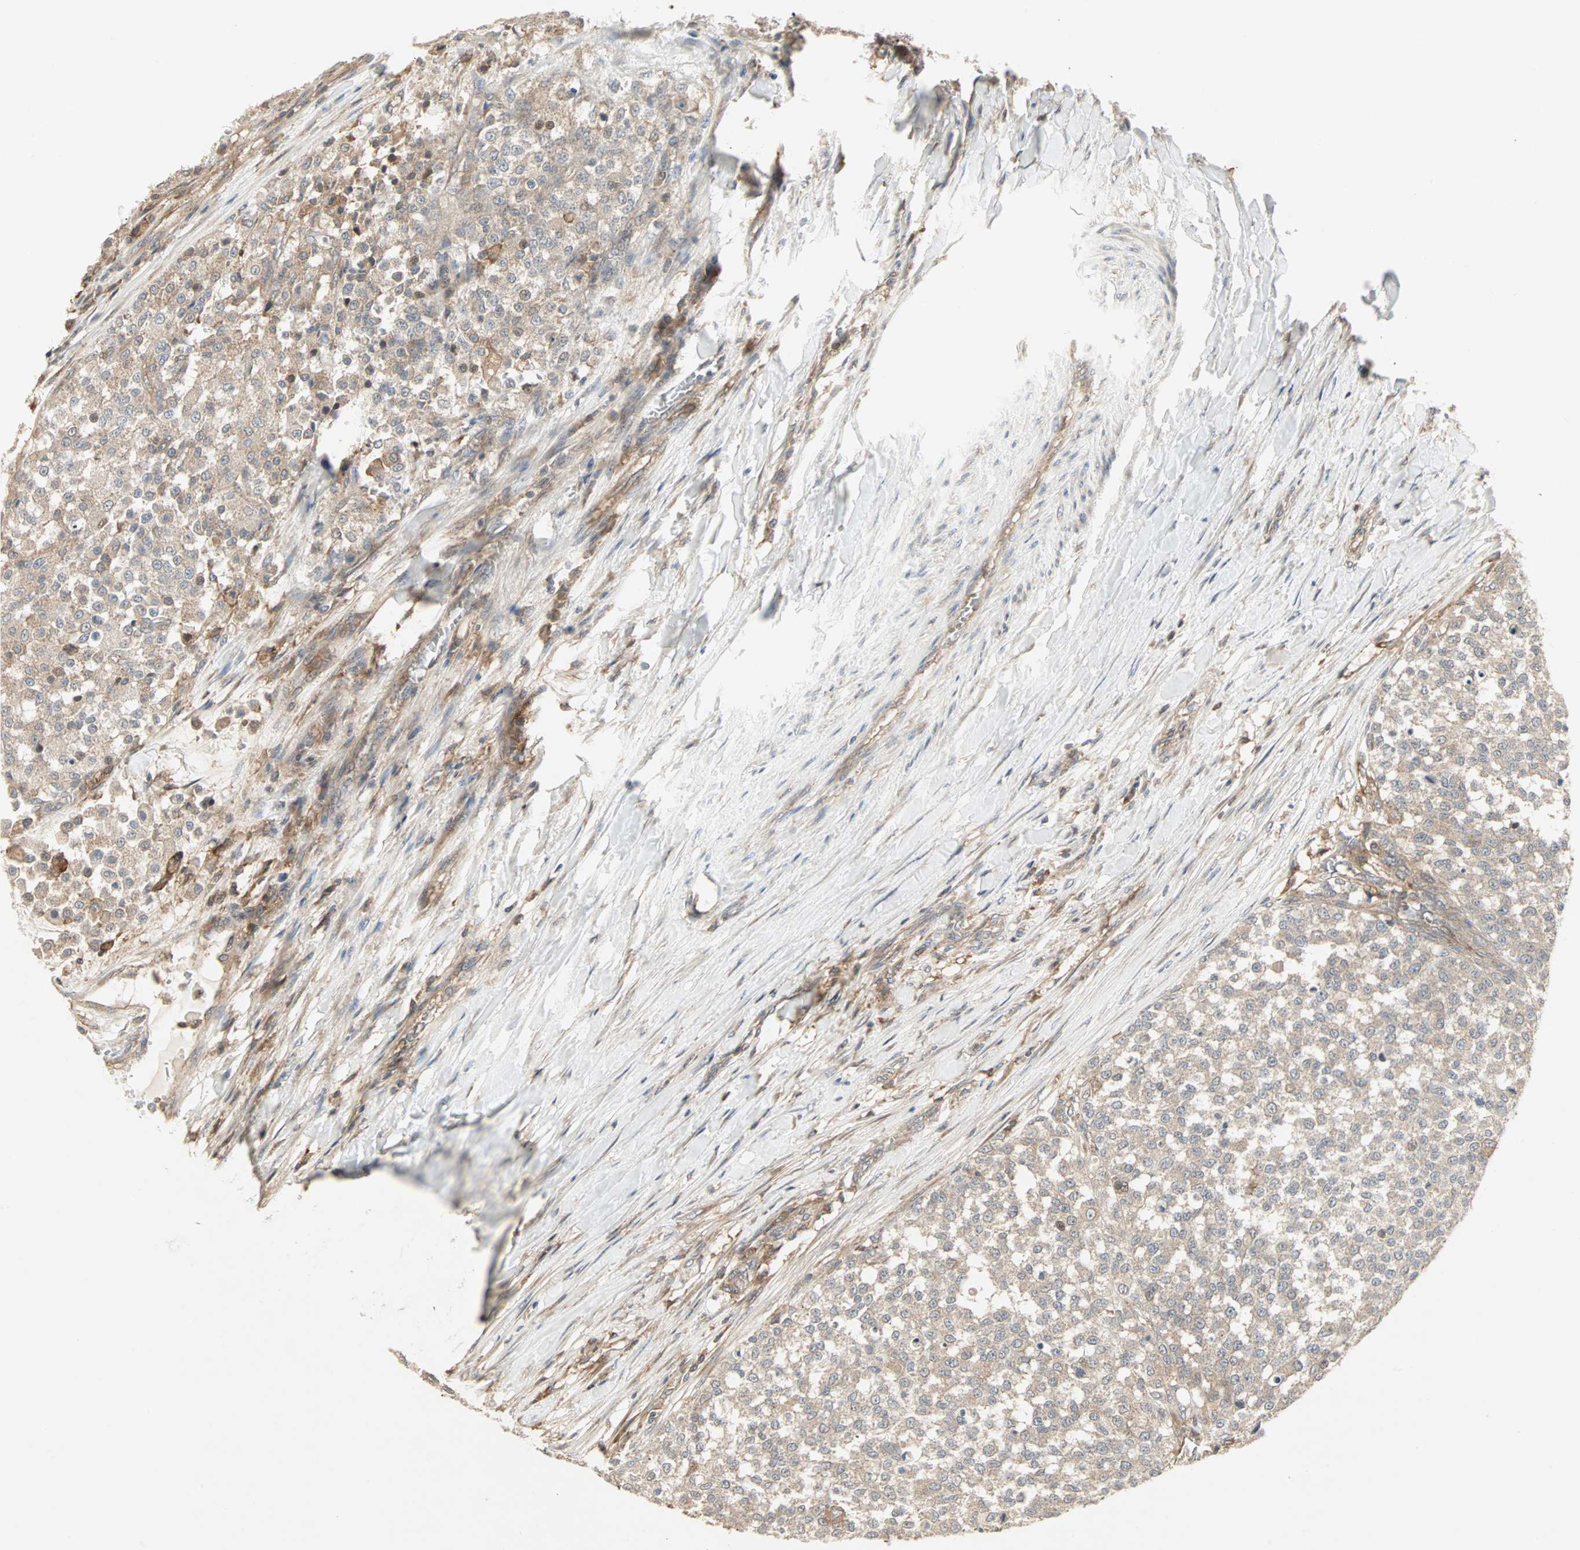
{"staining": {"intensity": "weak", "quantity": ">75%", "location": "cytoplasmic/membranous"}, "tissue": "testis cancer", "cell_type": "Tumor cells", "image_type": "cancer", "snomed": [{"axis": "morphology", "description": "Seminoma, NOS"}, {"axis": "topography", "description": "Testis"}], "caption": "The photomicrograph reveals staining of testis cancer, revealing weak cytoplasmic/membranous protein expression (brown color) within tumor cells.", "gene": "GNAI2", "patient": {"sex": "male", "age": 59}}